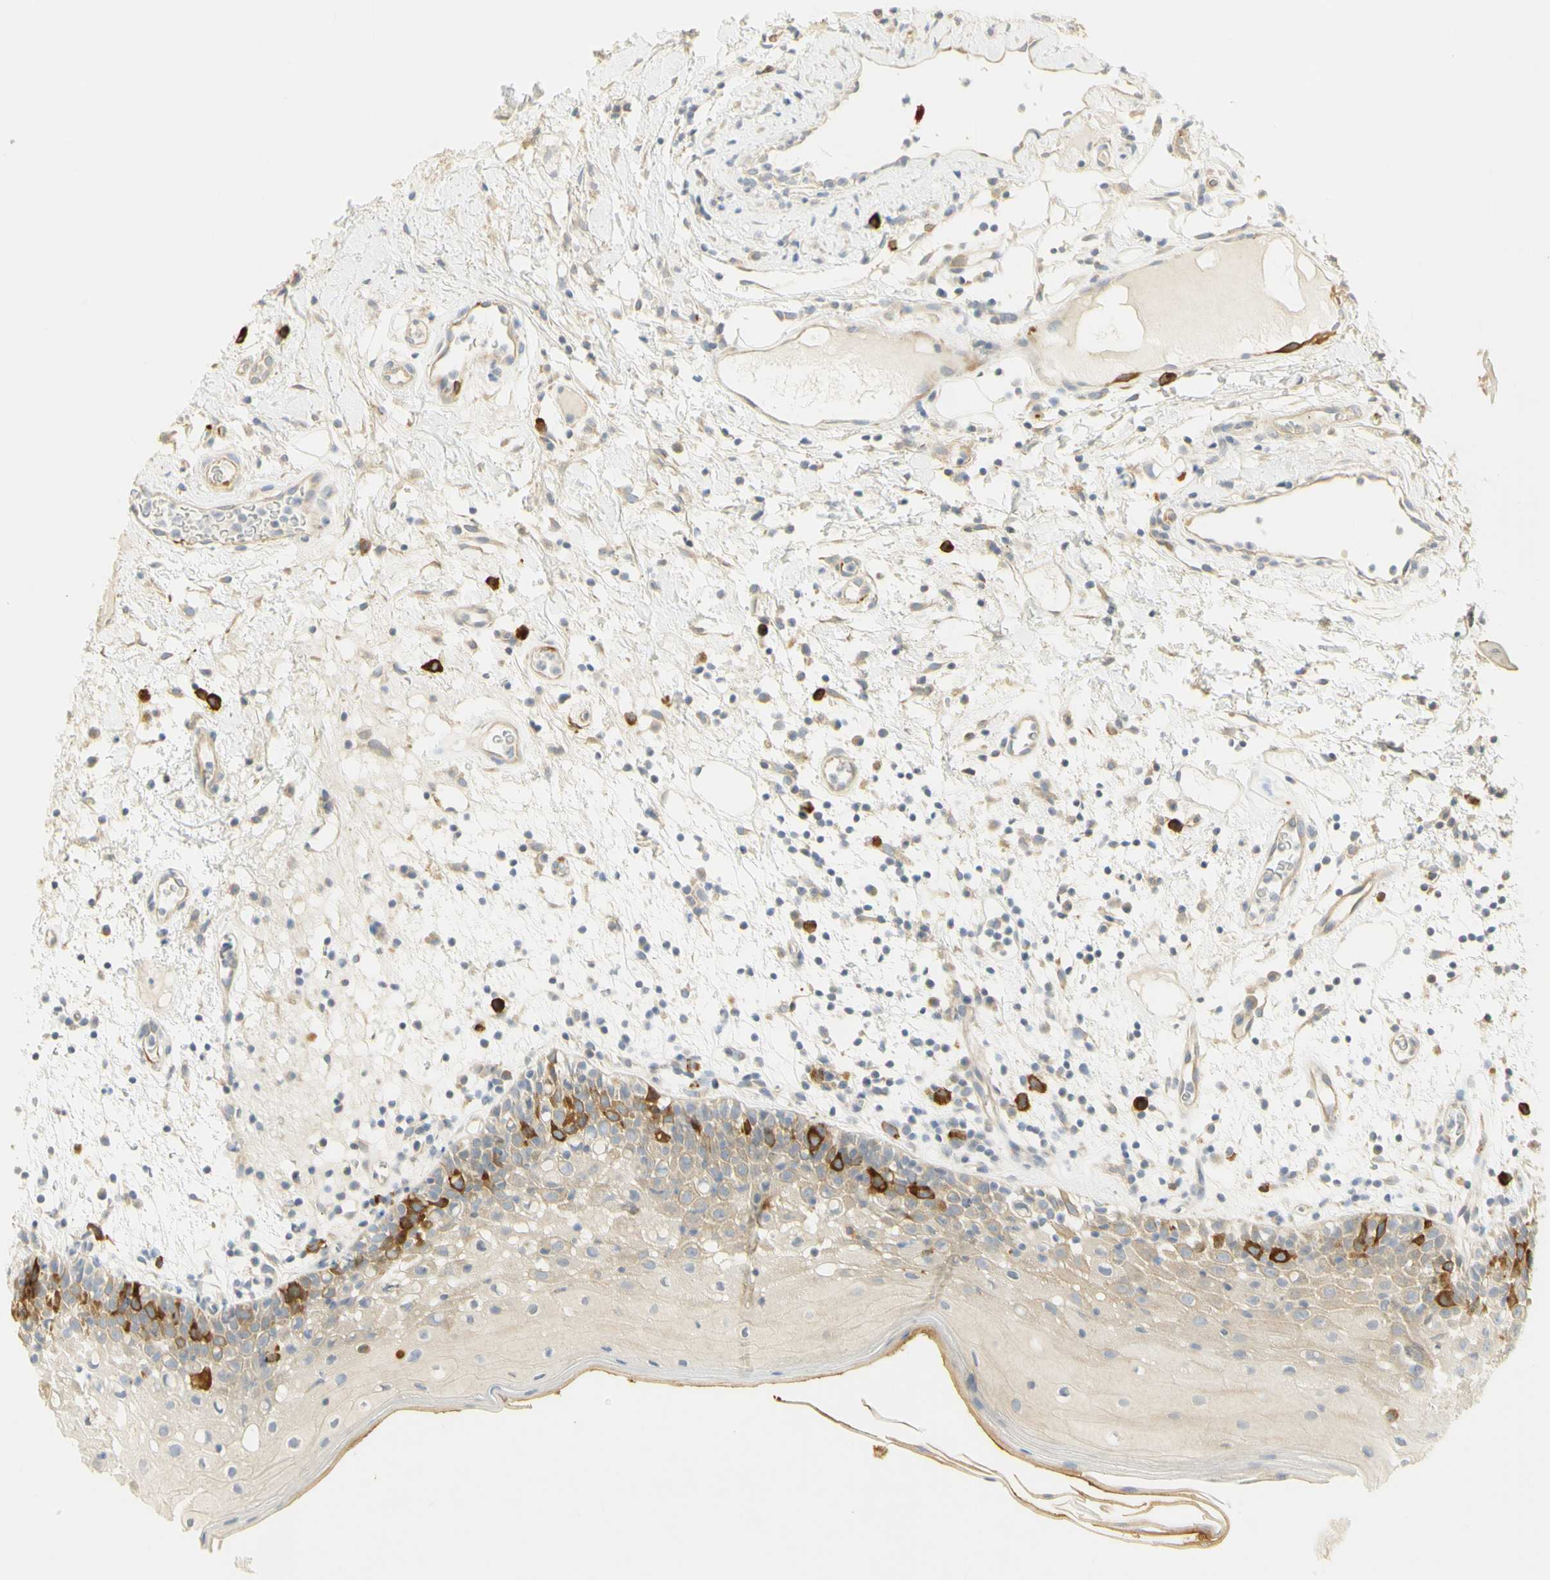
{"staining": {"intensity": "strong", "quantity": "25%-75%", "location": "cytoplasmic/membranous"}, "tissue": "oral mucosa", "cell_type": "Squamous epithelial cells", "image_type": "normal", "snomed": [{"axis": "morphology", "description": "Normal tissue, NOS"}, {"axis": "morphology", "description": "Squamous cell carcinoma, NOS"}, {"axis": "topography", "description": "Skeletal muscle"}, {"axis": "topography", "description": "Oral tissue"}], "caption": "An immunohistochemistry histopathology image of normal tissue is shown. Protein staining in brown labels strong cytoplasmic/membranous positivity in oral mucosa within squamous epithelial cells.", "gene": "KIF11", "patient": {"sex": "male", "age": 71}}